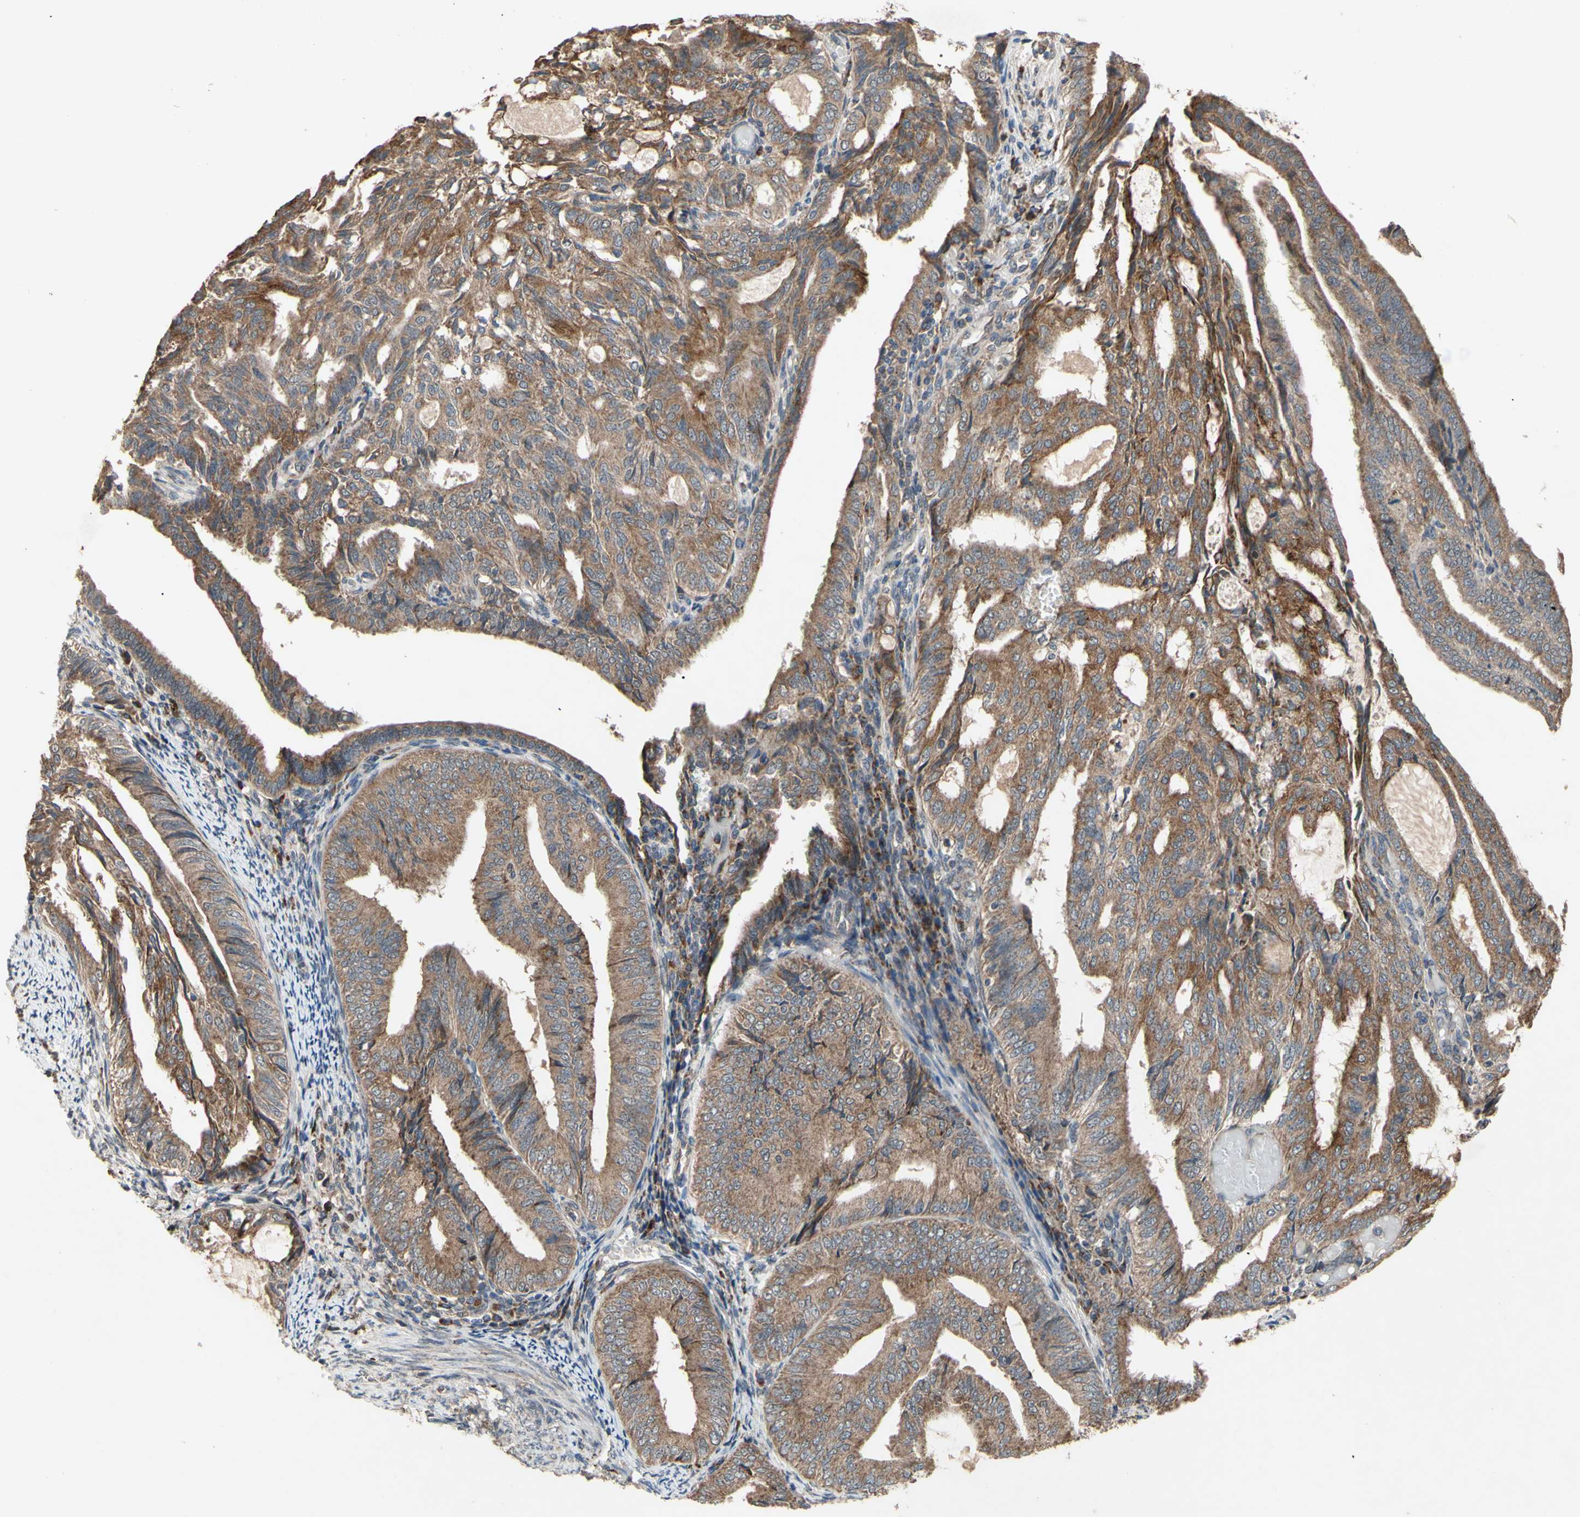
{"staining": {"intensity": "moderate", "quantity": ">75%", "location": "cytoplasmic/membranous"}, "tissue": "endometrial cancer", "cell_type": "Tumor cells", "image_type": "cancer", "snomed": [{"axis": "morphology", "description": "Adenocarcinoma, NOS"}, {"axis": "topography", "description": "Endometrium"}], "caption": "Protein expression analysis of human endometrial adenocarcinoma reveals moderate cytoplasmic/membranous expression in about >75% of tumor cells. The staining is performed using DAB brown chromogen to label protein expression. The nuclei are counter-stained blue using hematoxylin.", "gene": "CD164", "patient": {"sex": "female", "age": 58}}